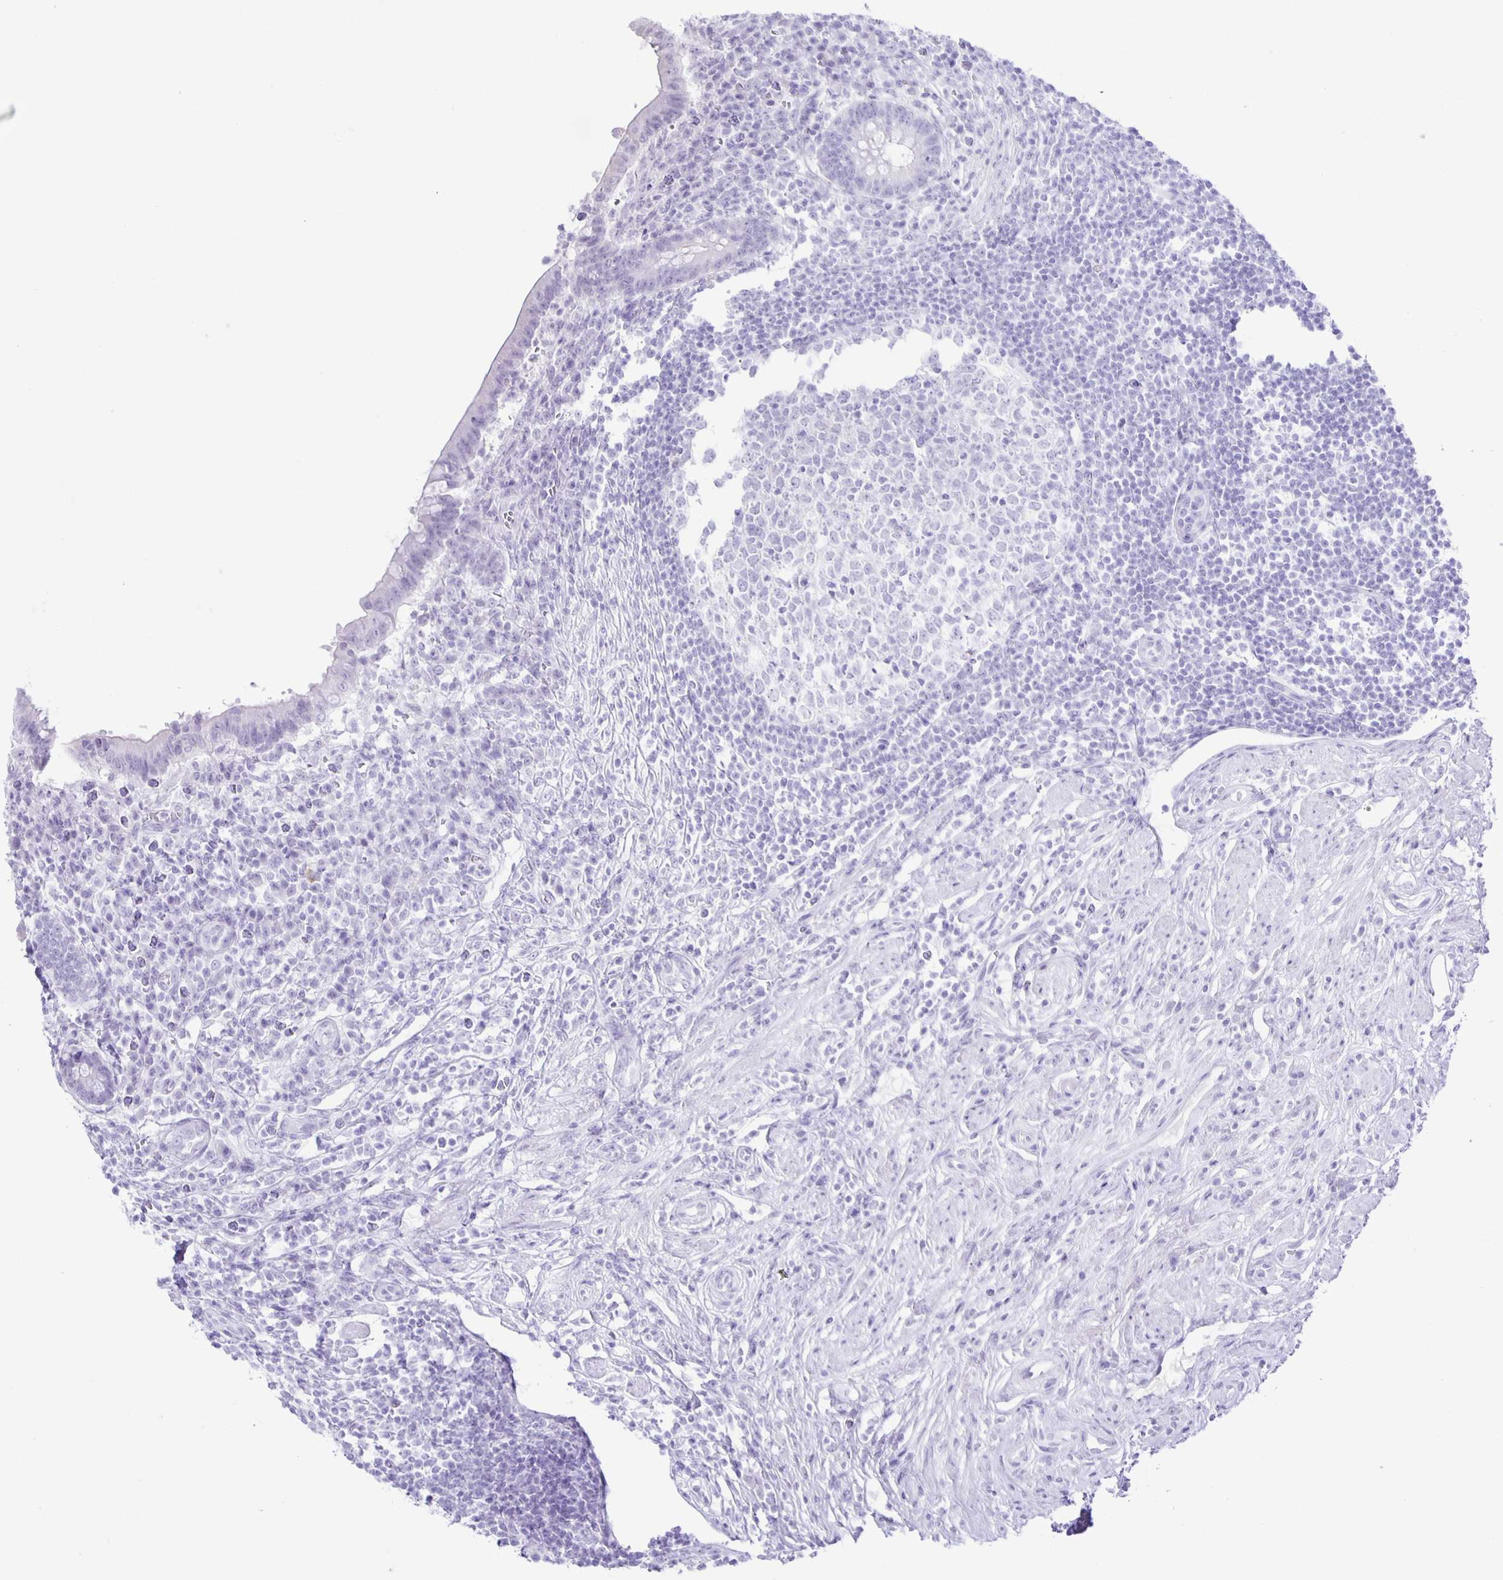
{"staining": {"intensity": "negative", "quantity": "none", "location": "none"}, "tissue": "appendix", "cell_type": "Glandular cells", "image_type": "normal", "snomed": [{"axis": "morphology", "description": "Normal tissue, NOS"}, {"axis": "topography", "description": "Appendix"}], "caption": "The IHC histopathology image has no significant expression in glandular cells of appendix.", "gene": "EZHIP", "patient": {"sex": "female", "age": 56}}